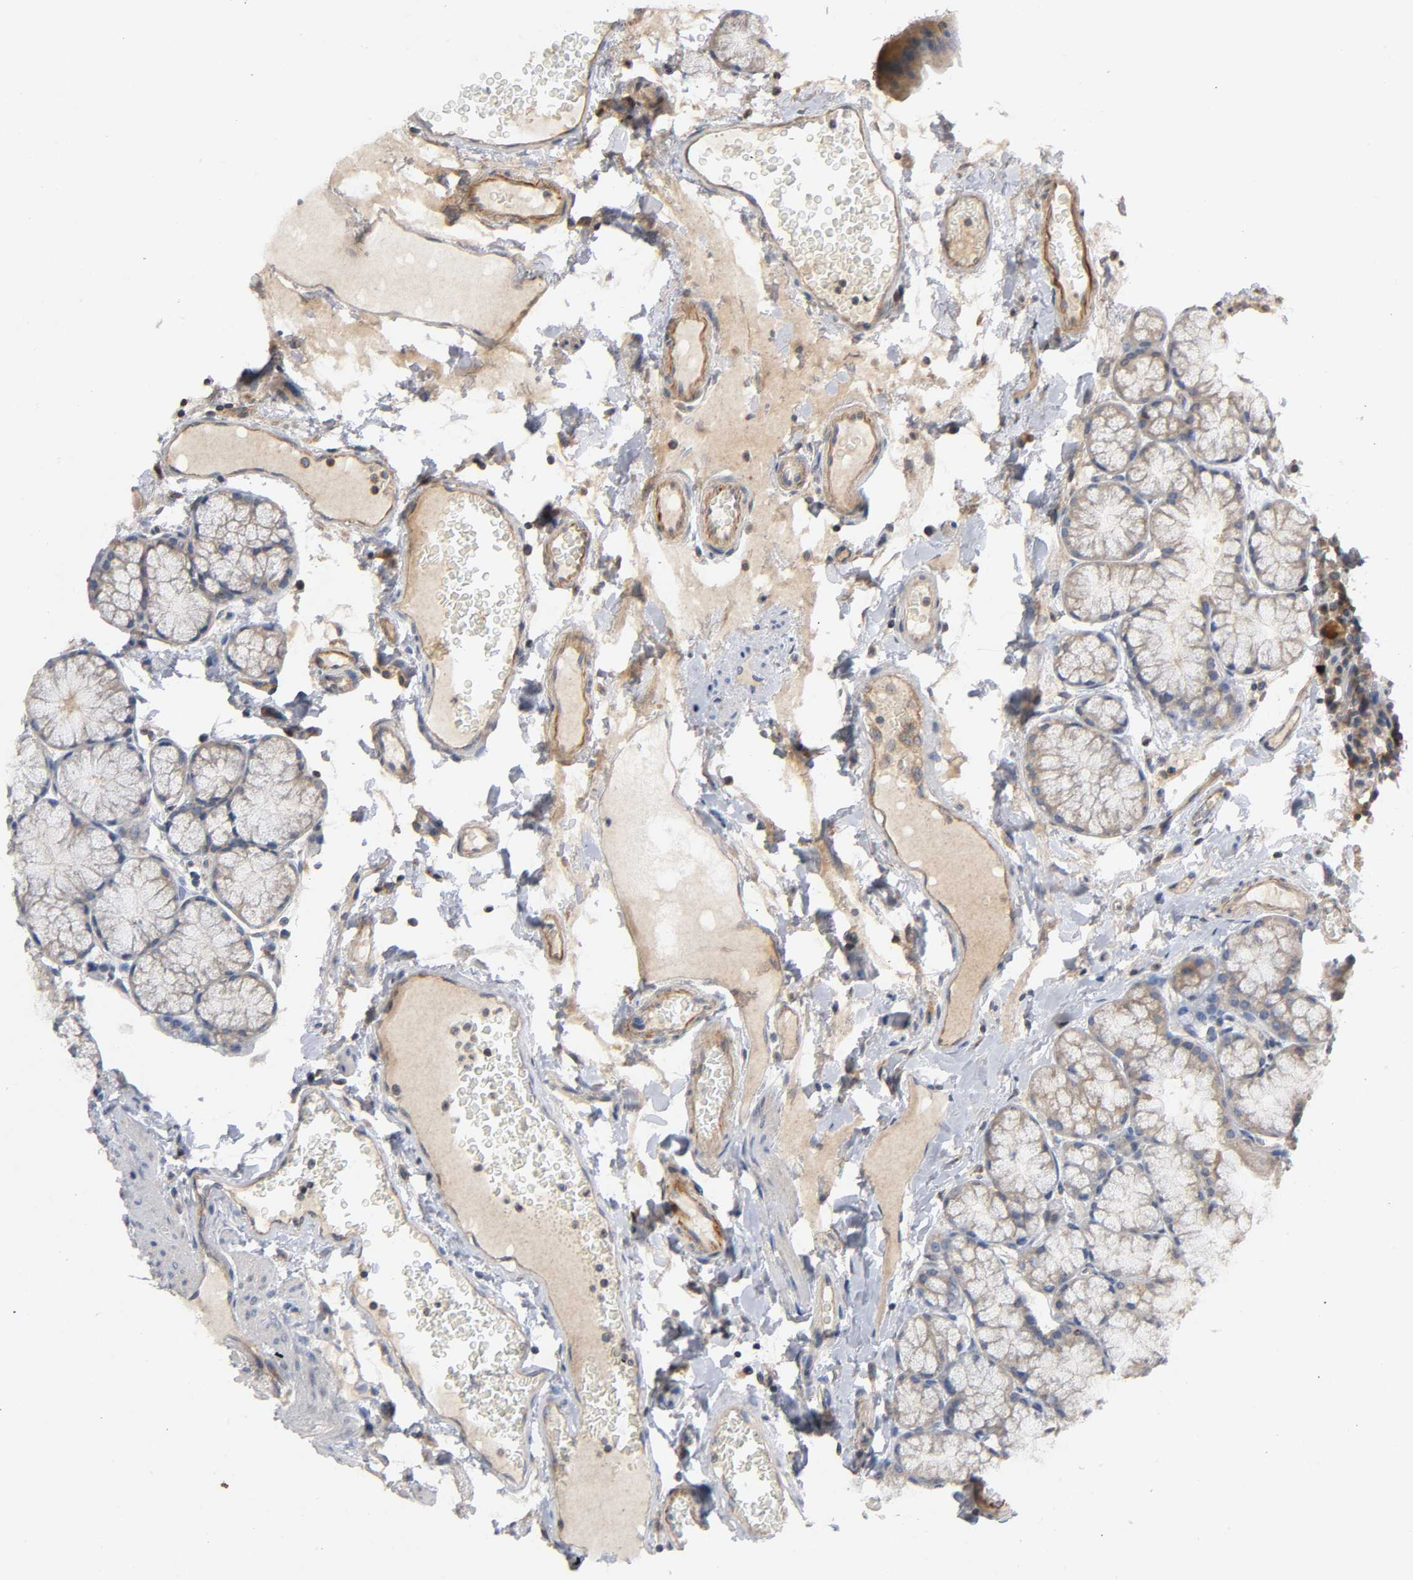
{"staining": {"intensity": "weak", "quantity": "25%-75%", "location": "cytoplasmic/membranous"}, "tissue": "duodenum", "cell_type": "Glandular cells", "image_type": "normal", "snomed": [{"axis": "morphology", "description": "Normal tissue, NOS"}, {"axis": "topography", "description": "Duodenum"}], "caption": "A brown stain highlights weak cytoplasmic/membranous staining of a protein in glandular cells of normal human duodenum.", "gene": "IKBKB", "patient": {"sex": "male", "age": 50}}